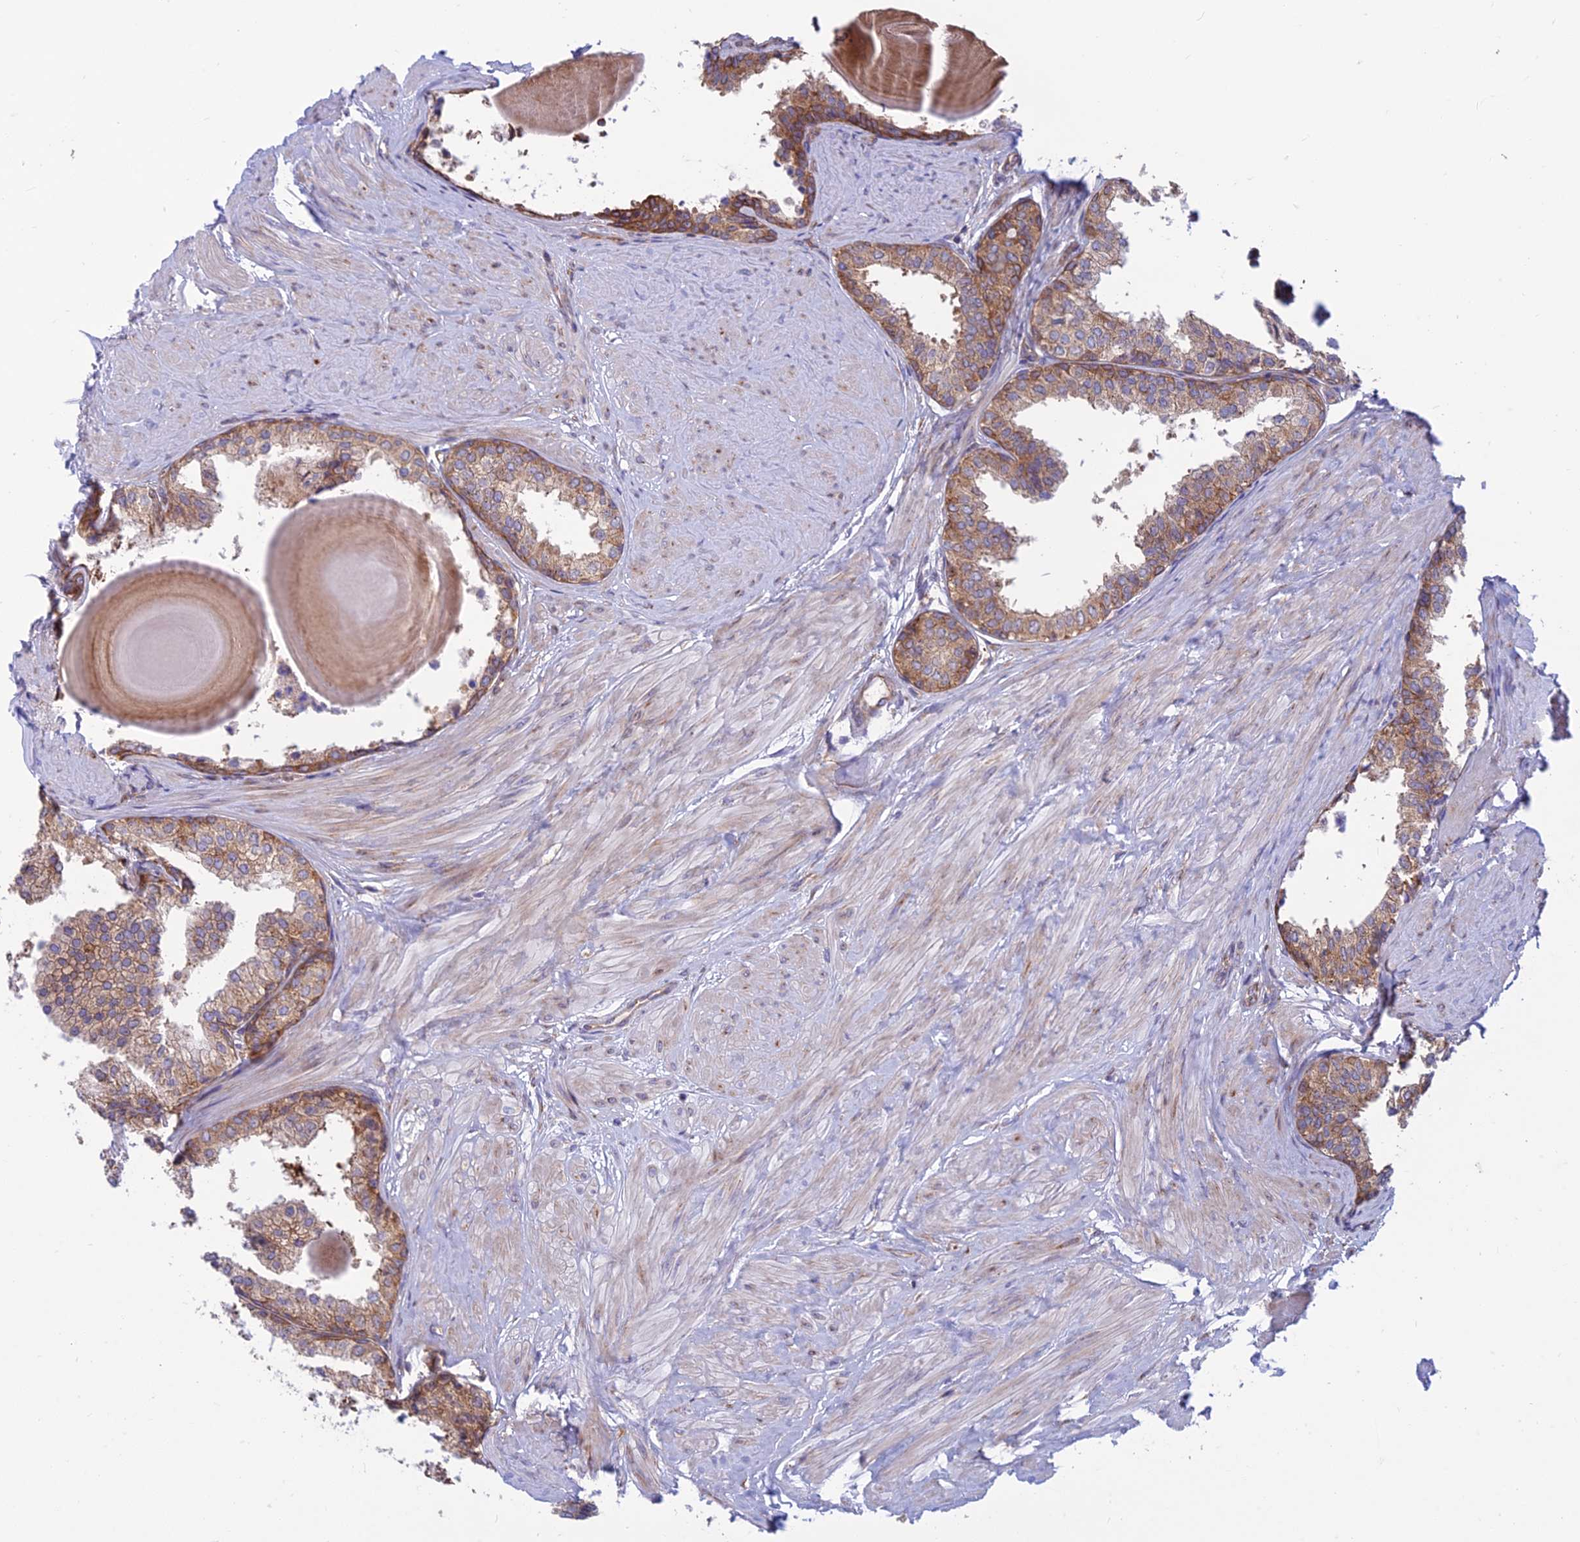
{"staining": {"intensity": "moderate", "quantity": ">75%", "location": "cytoplasmic/membranous"}, "tissue": "prostate", "cell_type": "Glandular cells", "image_type": "normal", "snomed": [{"axis": "morphology", "description": "Normal tissue, NOS"}, {"axis": "topography", "description": "Prostate"}], "caption": "Immunohistochemistry micrograph of benign human prostate stained for a protein (brown), which demonstrates medium levels of moderate cytoplasmic/membranous expression in about >75% of glandular cells.", "gene": "RPL17", "patient": {"sex": "male", "age": 48}}